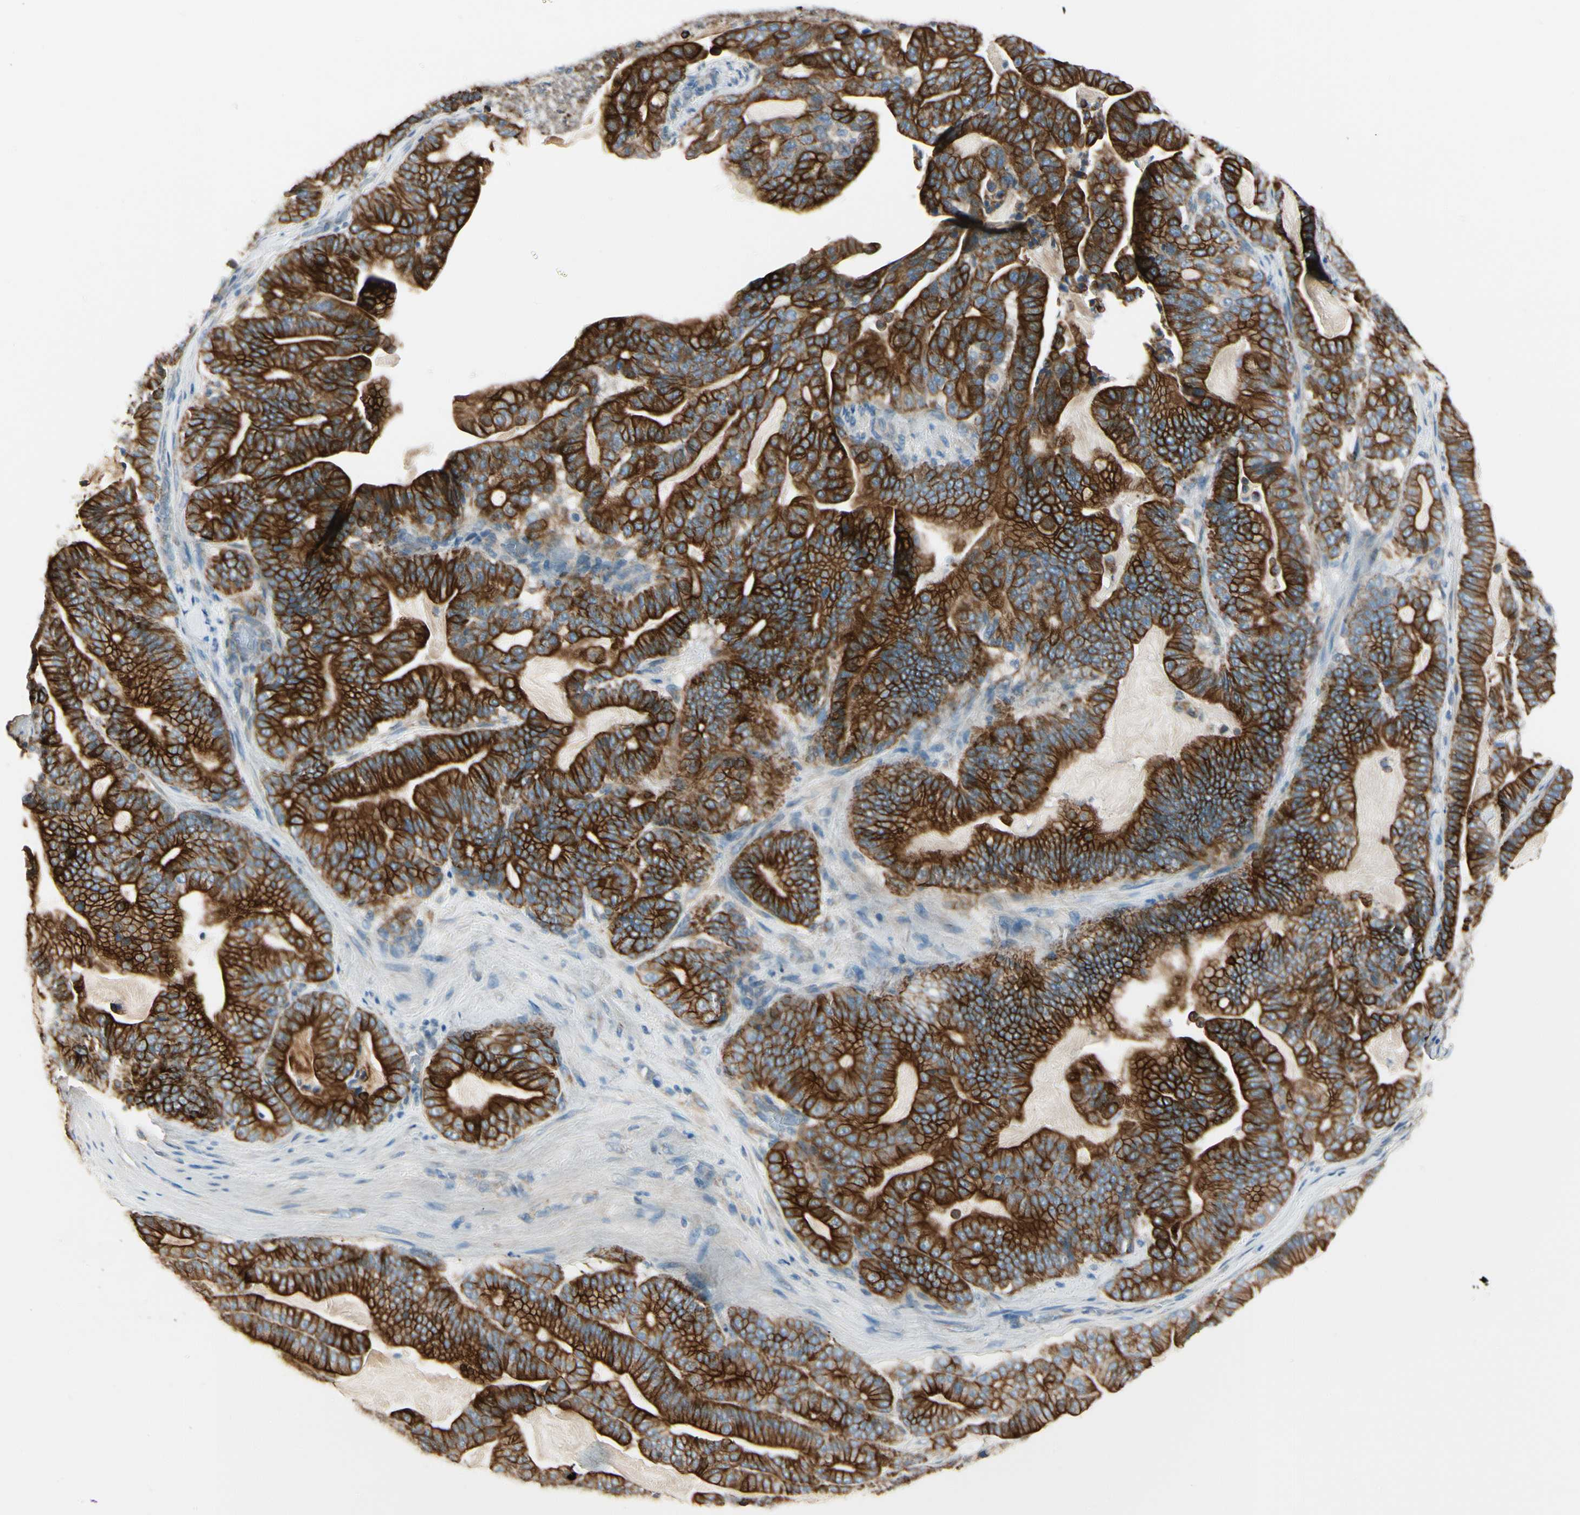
{"staining": {"intensity": "strong", "quantity": ">75%", "location": "cytoplasmic/membranous"}, "tissue": "pancreatic cancer", "cell_type": "Tumor cells", "image_type": "cancer", "snomed": [{"axis": "morphology", "description": "Adenocarcinoma, NOS"}, {"axis": "topography", "description": "Pancreas"}], "caption": "This photomicrograph shows adenocarcinoma (pancreatic) stained with immunohistochemistry to label a protein in brown. The cytoplasmic/membranous of tumor cells show strong positivity for the protein. Nuclei are counter-stained blue.", "gene": "DUSP12", "patient": {"sex": "male", "age": 63}}